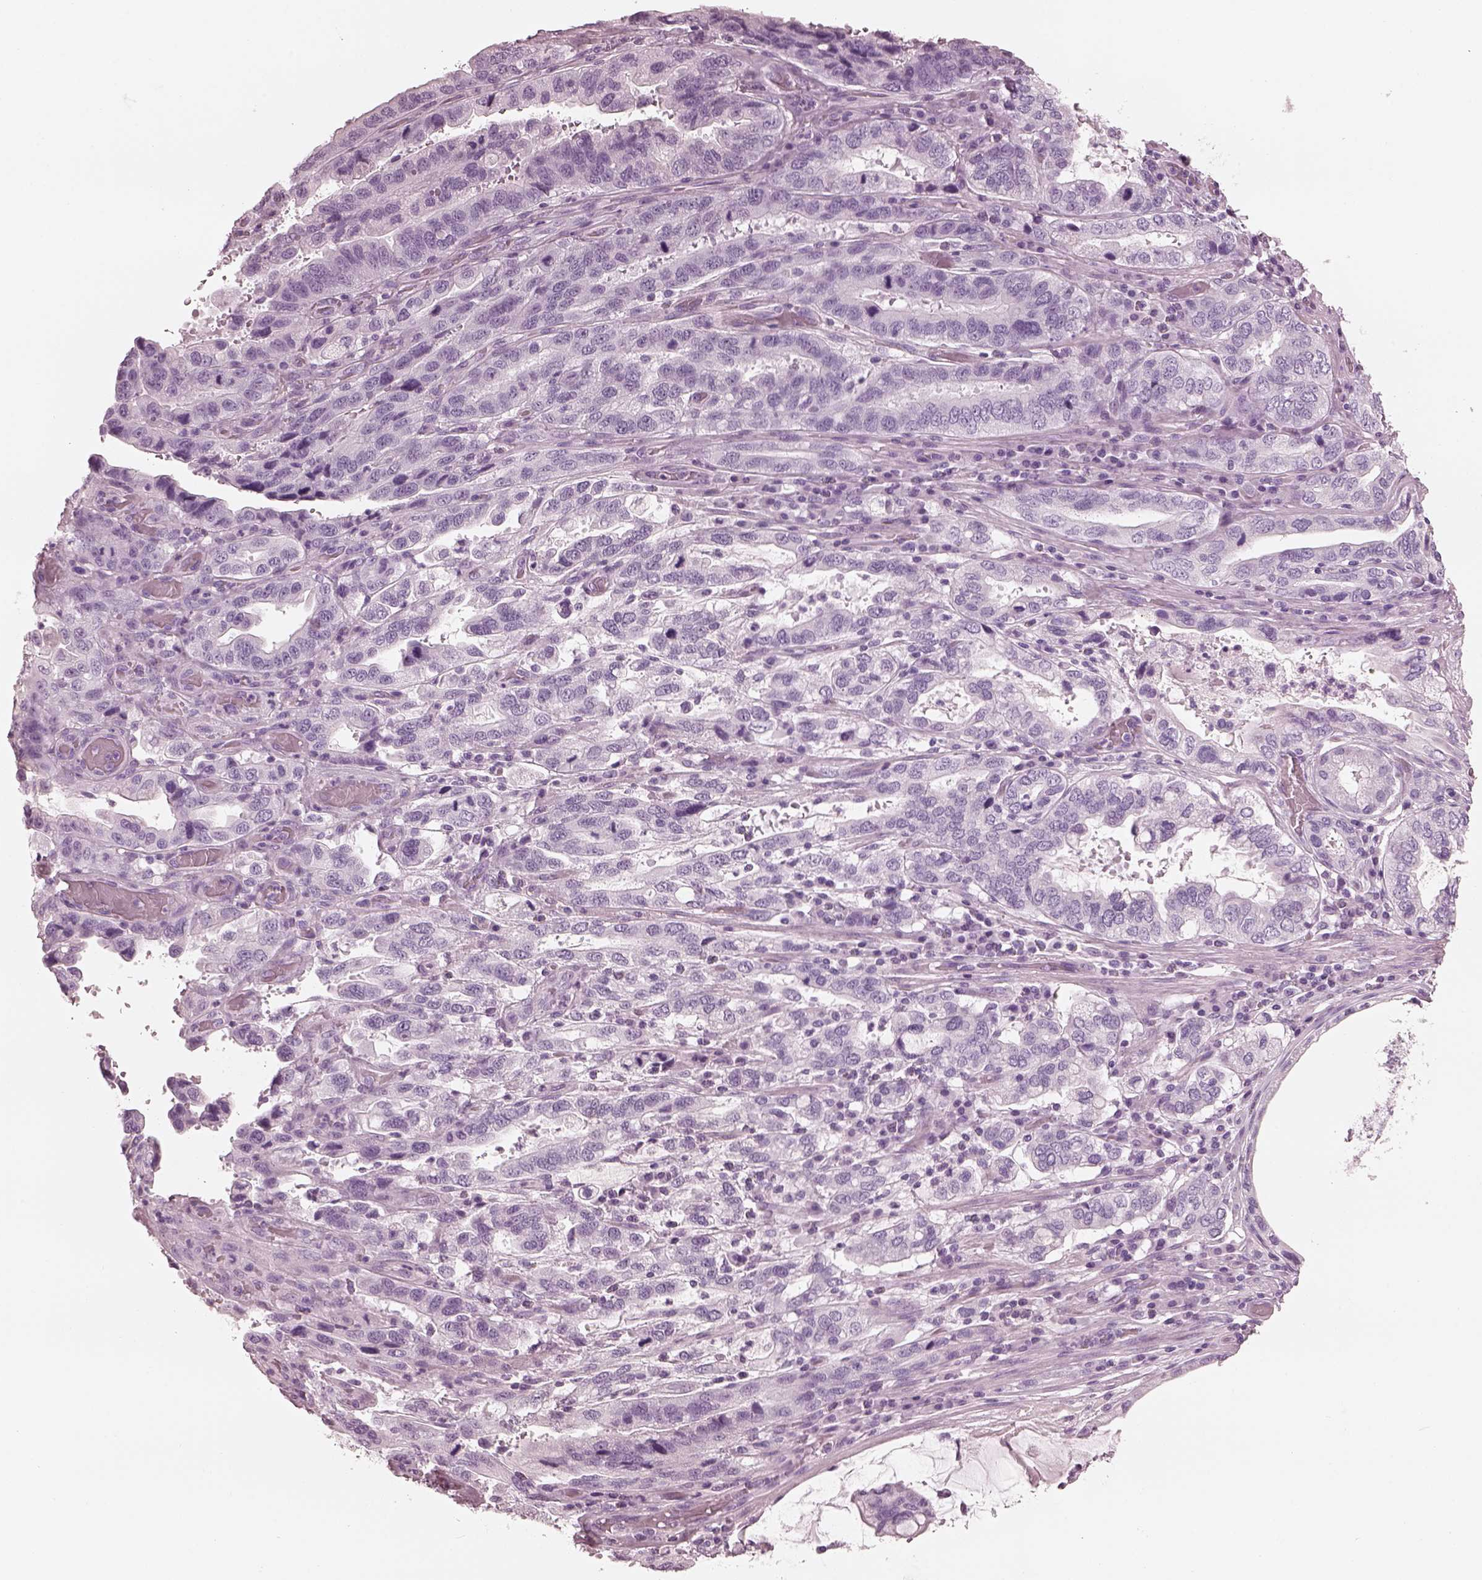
{"staining": {"intensity": "negative", "quantity": "none", "location": "none"}, "tissue": "stomach cancer", "cell_type": "Tumor cells", "image_type": "cancer", "snomed": [{"axis": "morphology", "description": "Adenocarcinoma, NOS"}, {"axis": "topography", "description": "Stomach, lower"}], "caption": "An IHC micrograph of stomach cancer is shown. There is no staining in tumor cells of stomach cancer.", "gene": "FABP9", "patient": {"sex": "female", "age": 76}}